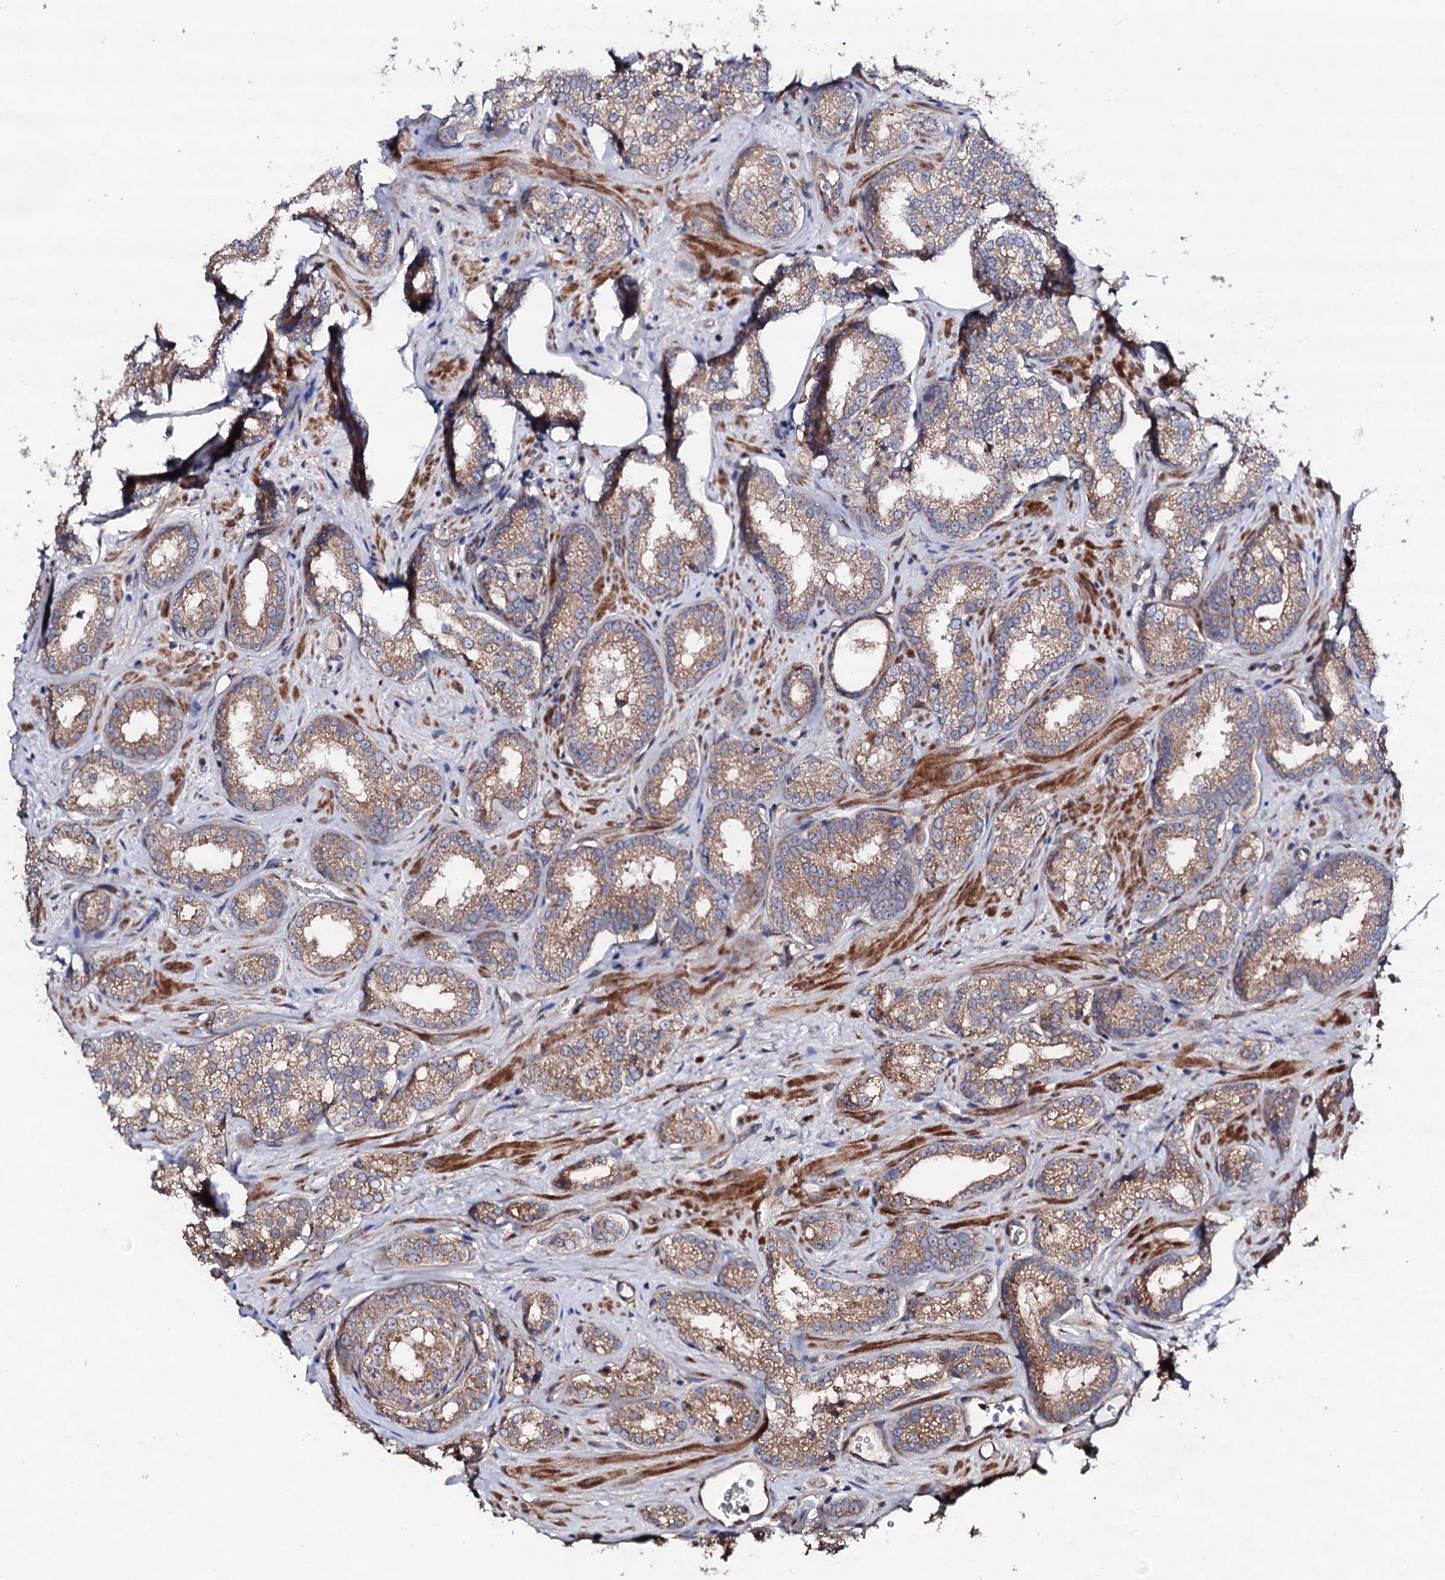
{"staining": {"intensity": "moderate", "quantity": ">75%", "location": "cytoplasmic/membranous"}, "tissue": "prostate cancer", "cell_type": "Tumor cells", "image_type": "cancer", "snomed": [{"axis": "morphology", "description": "Normal tissue, NOS"}, {"axis": "morphology", "description": "Adenocarcinoma, High grade"}, {"axis": "topography", "description": "Prostate"}], "caption": "A histopathology image of human adenocarcinoma (high-grade) (prostate) stained for a protein reveals moderate cytoplasmic/membranous brown staining in tumor cells. (DAB IHC, brown staining for protein, blue staining for nuclei).", "gene": "LIPT2", "patient": {"sex": "male", "age": 83}}